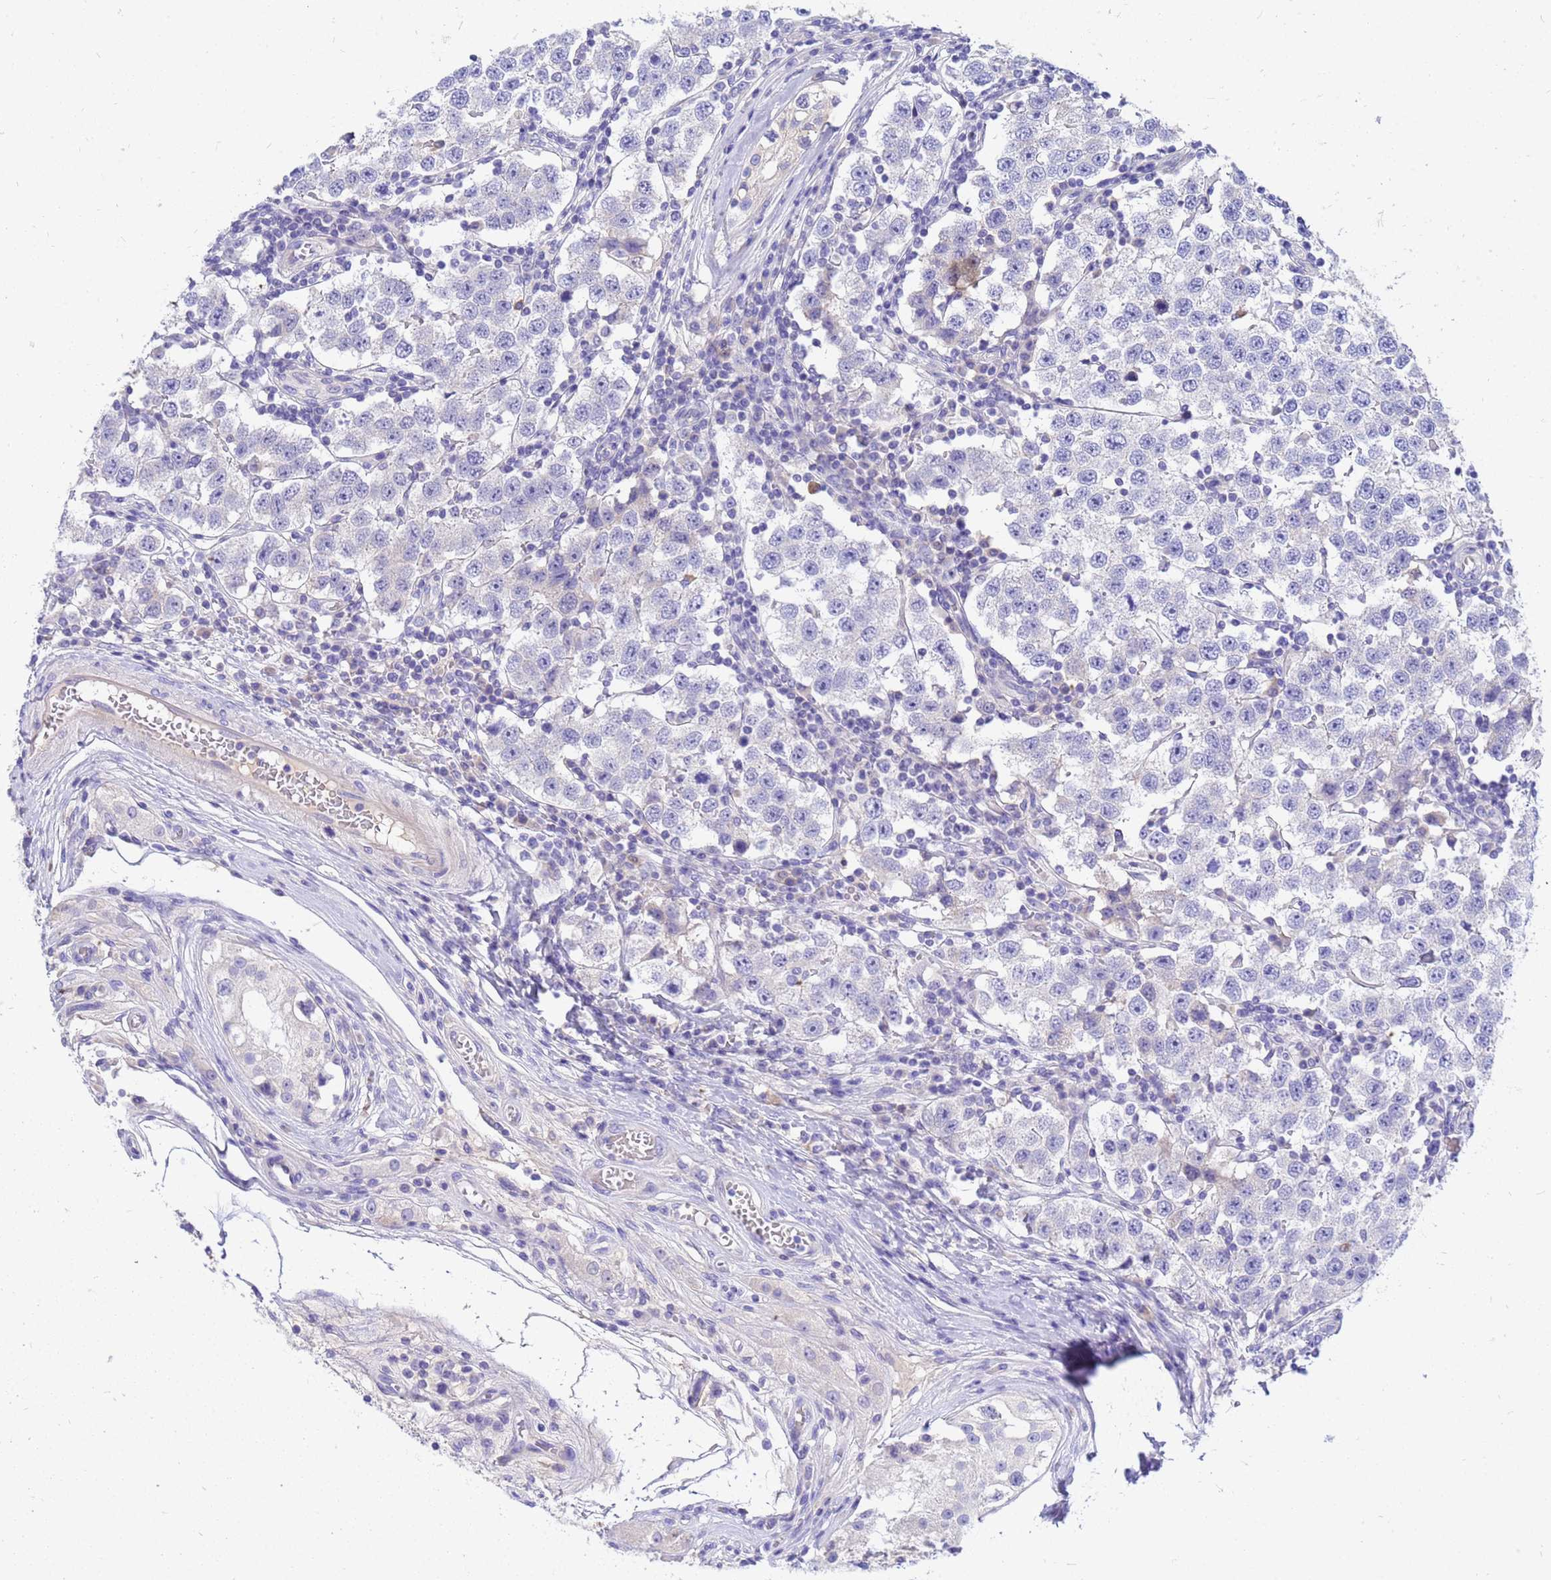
{"staining": {"intensity": "negative", "quantity": "none", "location": "none"}, "tissue": "testis cancer", "cell_type": "Tumor cells", "image_type": "cancer", "snomed": [{"axis": "morphology", "description": "Seminoma, NOS"}, {"axis": "topography", "description": "Testis"}], "caption": "A micrograph of human testis cancer (seminoma) is negative for staining in tumor cells.", "gene": "DPRX", "patient": {"sex": "male", "age": 34}}